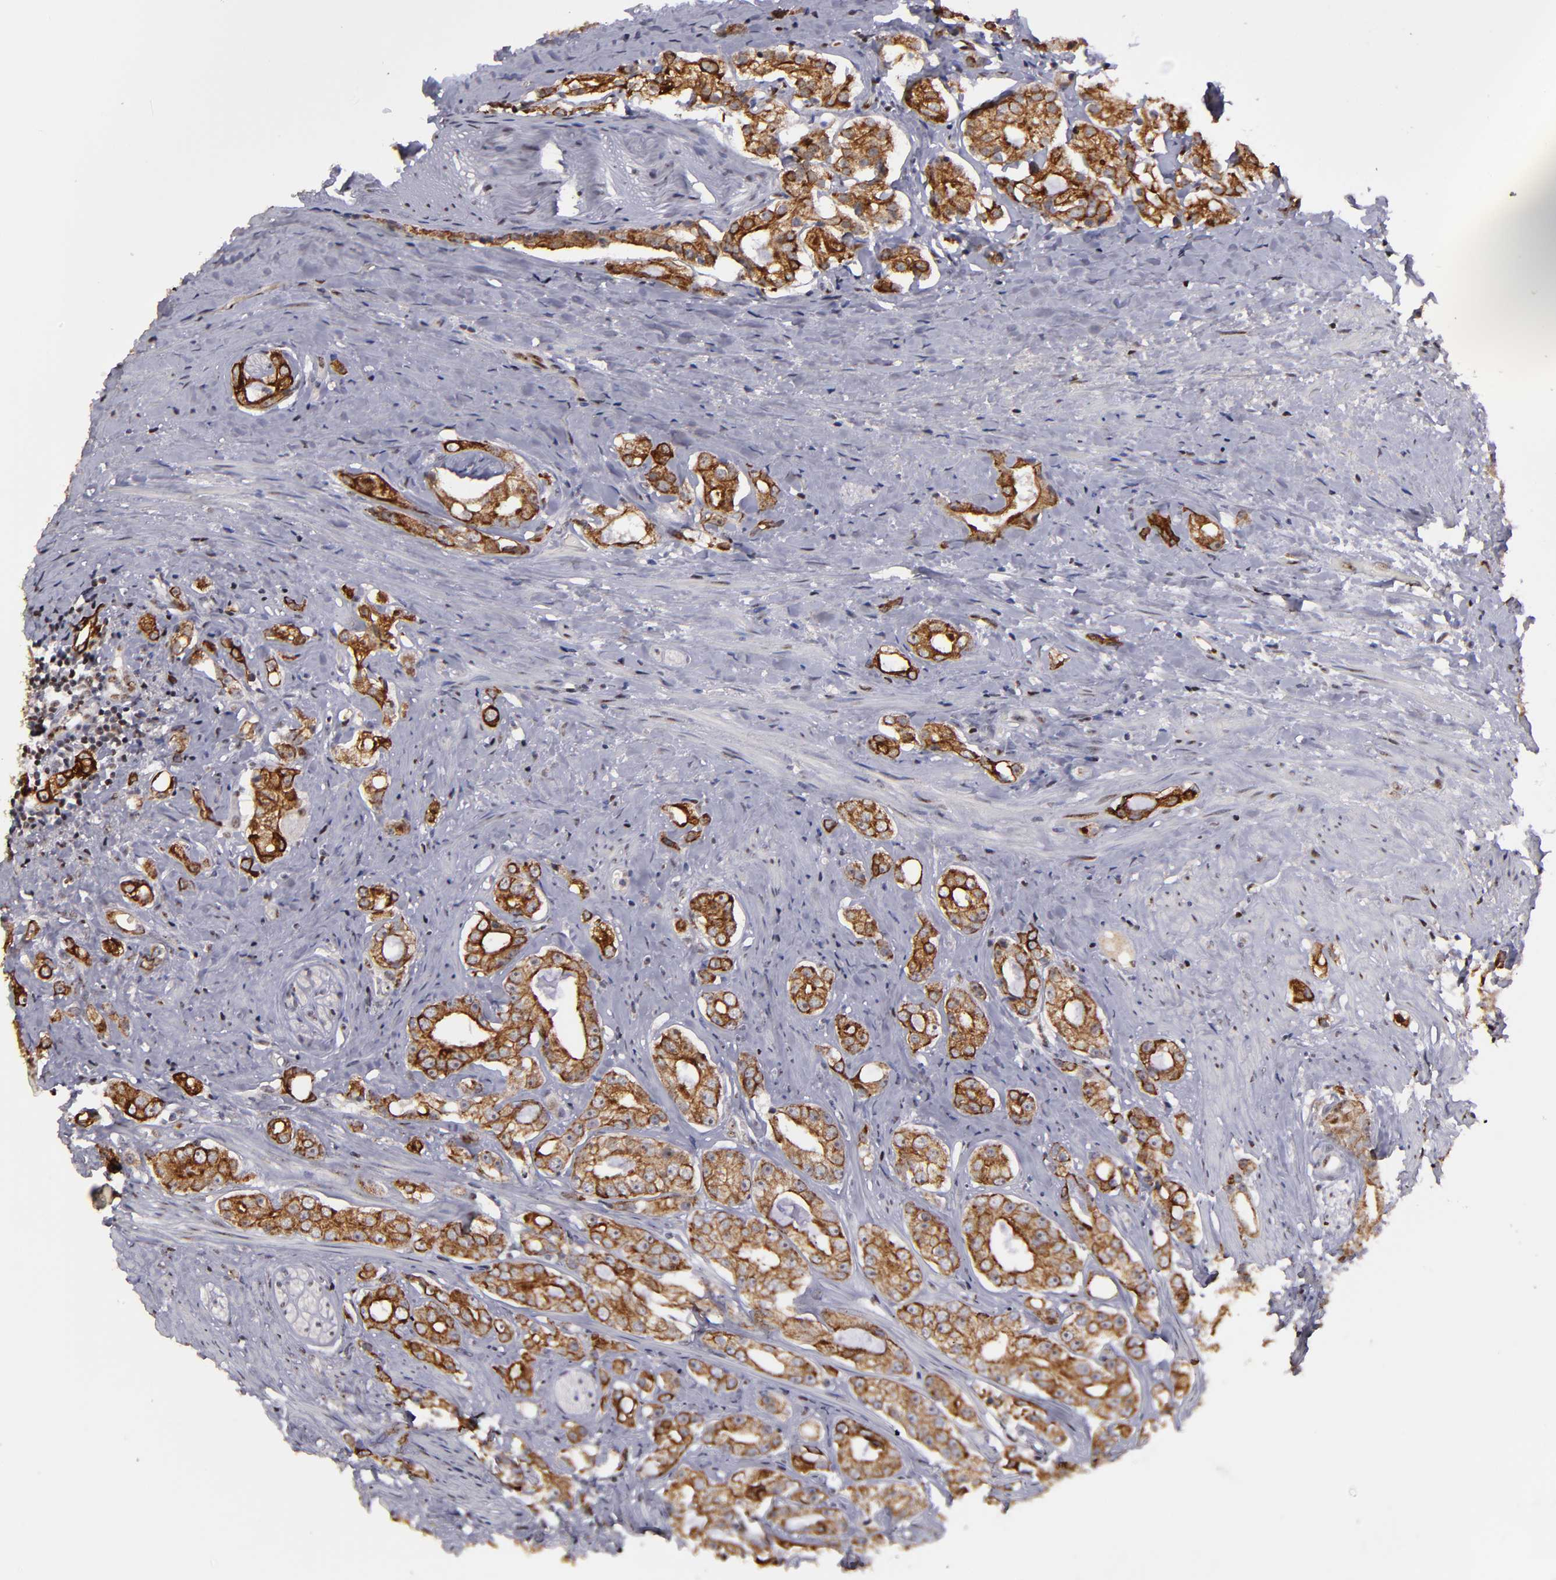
{"staining": {"intensity": "moderate", "quantity": ">75%", "location": "cytoplasmic/membranous"}, "tissue": "prostate cancer", "cell_type": "Tumor cells", "image_type": "cancer", "snomed": [{"axis": "morphology", "description": "Adenocarcinoma, High grade"}, {"axis": "topography", "description": "Prostate"}], "caption": "High-magnification brightfield microscopy of prostate high-grade adenocarcinoma stained with DAB (brown) and counterstained with hematoxylin (blue). tumor cells exhibit moderate cytoplasmic/membranous staining is identified in approximately>75% of cells. The staining was performed using DAB (3,3'-diaminobenzidine), with brown indicating positive protein expression. Nuclei are stained blue with hematoxylin.", "gene": "DDX24", "patient": {"sex": "male", "age": 68}}